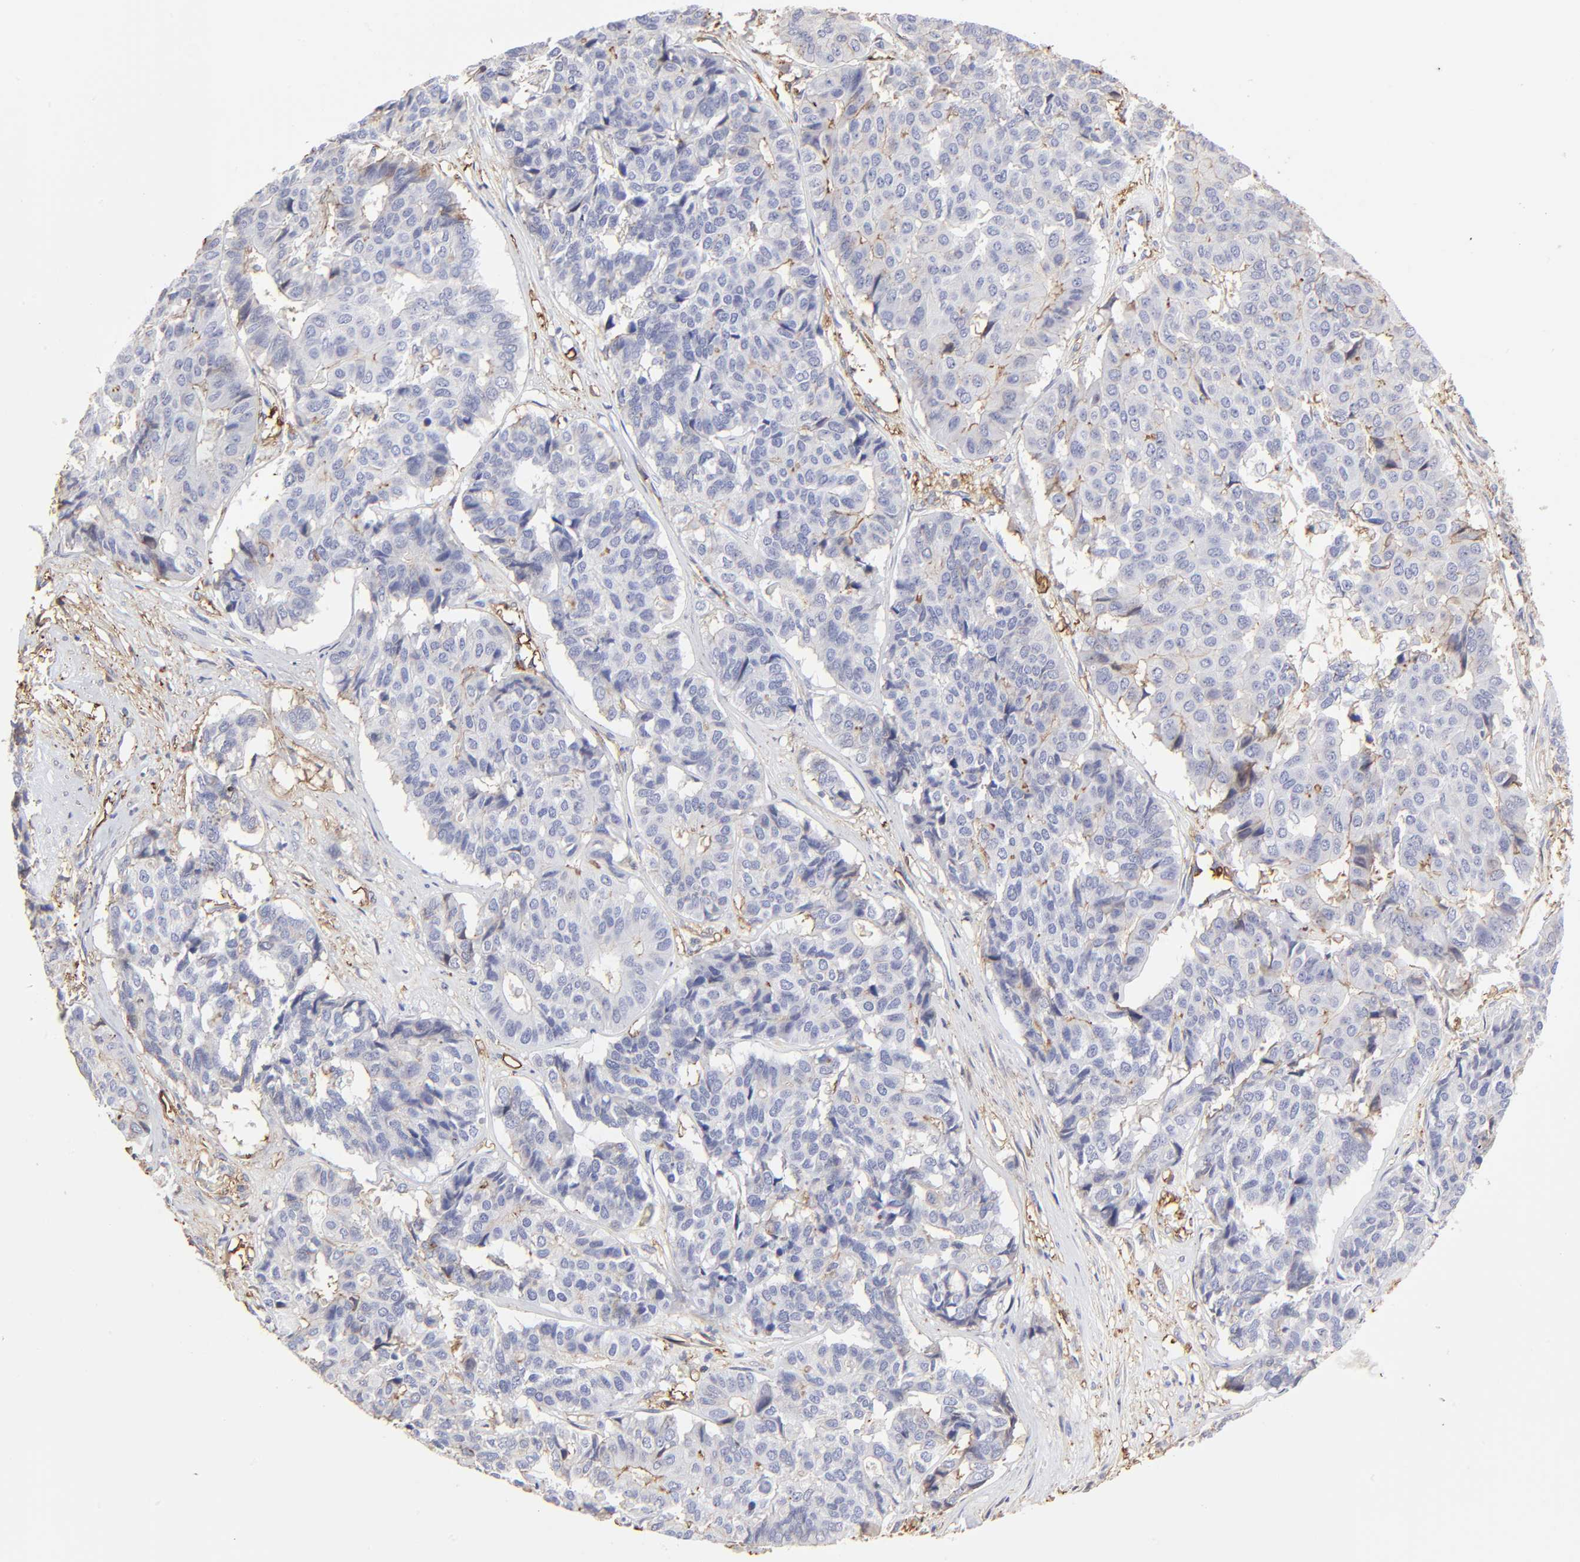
{"staining": {"intensity": "negative", "quantity": "none", "location": "none"}, "tissue": "pancreatic cancer", "cell_type": "Tumor cells", "image_type": "cancer", "snomed": [{"axis": "morphology", "description": "Adenocarcinoma, NOS"}, {"axis": "topography", "description": "Pancreas"}], "caption": "Adenocarcinoma (pancreatic) was stained to show a protein in brown. There is no significant staining in tumor cells. (DAB (3,3'-diaminobenzidine) immunohistochemistry with hematoxylin counter stain).", "gene": "ANXA6", "patient": {"sex": "male", "age": 50}}